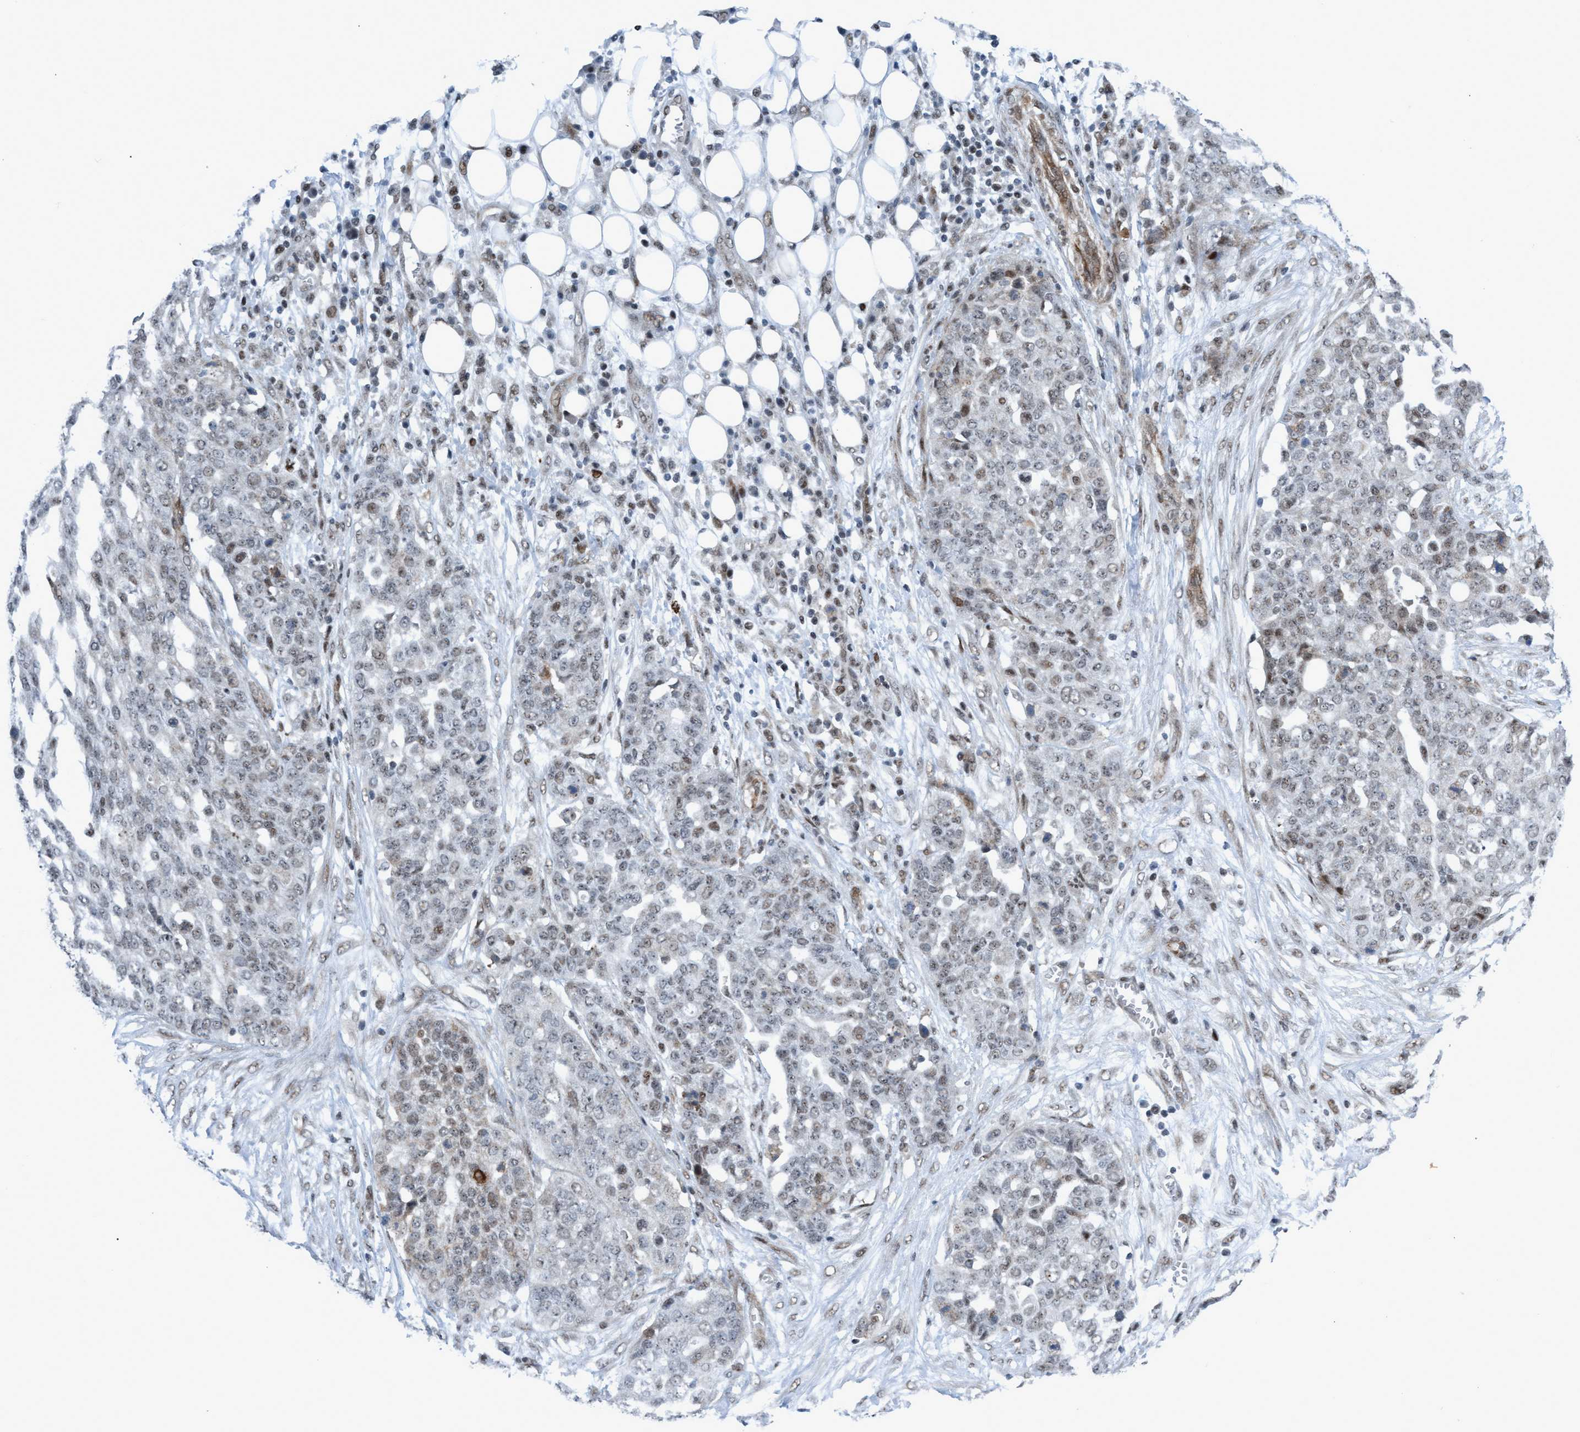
{"staining": {"intensity": "weak", "quantity": "<25%", "location": "nuclear"}, "tissue": "ovarian cancer", "cell_type": "Tumor cells", "image_type": "cancer", "snomed": [{"axis": "morphology", "description": "Cystadenocarcinoma, serous, NOS"}, {"axis": "topography", "description": "Soft tissue"}, {"axis": "topography", "description": "Ovary"}], "caption": "This is a histopathology image of immunohistochemistry (IHC) staining of ovarian cancer (serous cystadenocarcinoma), which shows no positivity in tumor cells.", "gene": "CWC27", "patient": {"sex": "female", "age": 57}}